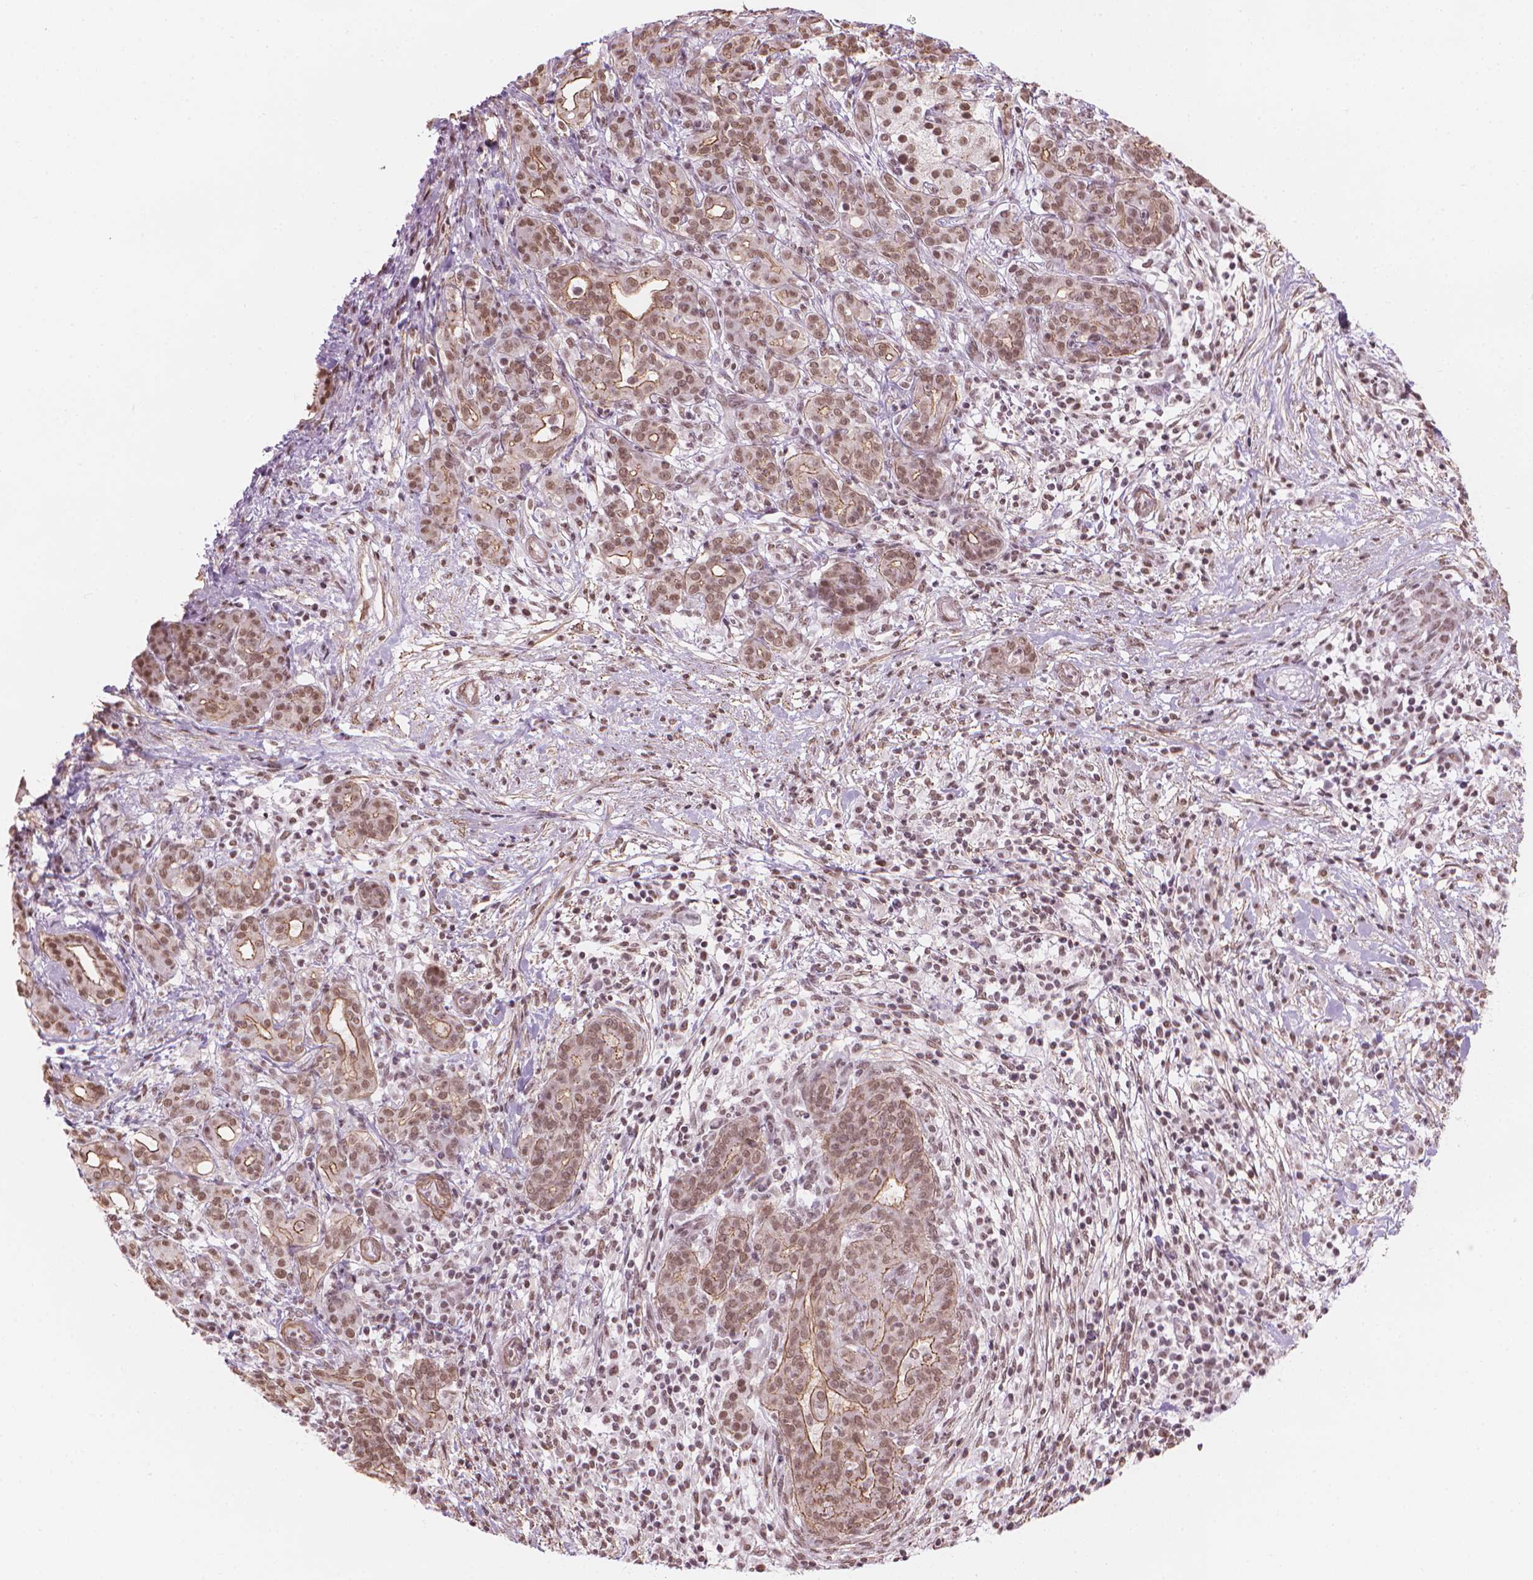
{"staining": {"intensity": "moderate", "quantity": ">75%", "location": "cytoplasmic/membranous,nuclear"}, "tissue": "pancreatic cancer", "cell_type": "Tumor cells", "image_type": "cancer", "snomed": [{"axis": "morphology", "description": "Adenocarcinoma, NOS"}, {"axis": "topography", "description": "Pancreas"}], "caption": "Immunohistochemistry image of neoplastic tissue: adenocarcinoma (pancreatic) stained using IHC displays medium levels of moderate protein expression localized specifically in the cytoplasmic/membranous and nuclear of tumor cells, appearing as a cytoplasmic/membranous and nuclear brown color.", "gene": "HOXD4", "patient": {"sex": "male", "age": 44}}